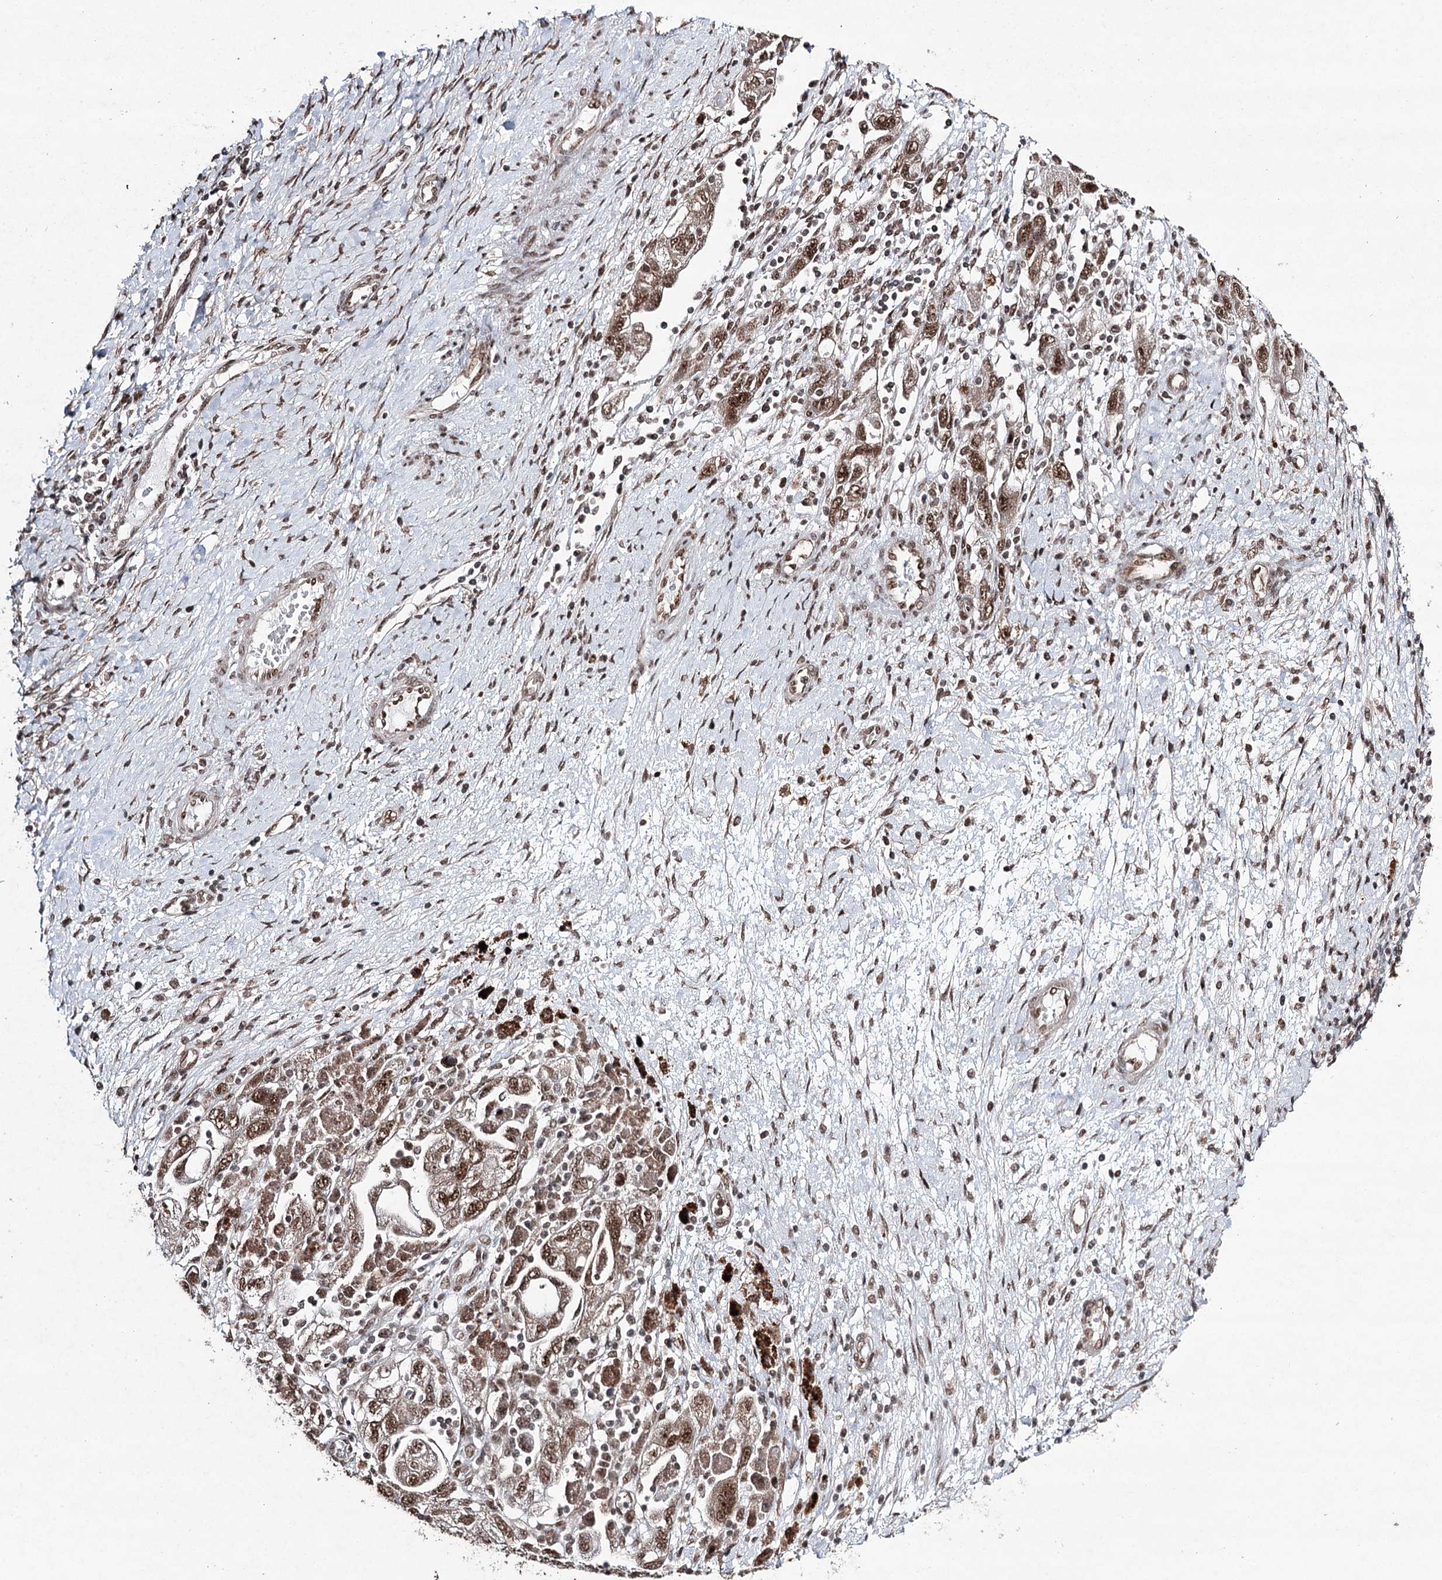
{"staining": {"intensity": "moderate", "quantity": ">75%", "location": "cytoplasmic/membranous,nuclear"}, "tissue": "ovarian cancer", "cell_type": "Tumor cells", "image_type": "cancer", "snomed": [{"axis": "morphology", "description": "Carcinoma, NOS"}, {"axis": "morphology", "description": "Cystadenocarcinoma, serous, NOS"}, {"axis": "topography", "description": "Ovary"}], "caption": "Moderate cytoplasmic/membranous and nuclear positivity for a protein is appreciated in approximately >75% of tumor cells of ovarian carcinoma using immunohistochemistry.", "gene": "PDCD4", "patient": {"sex": "female", "age": 69}}